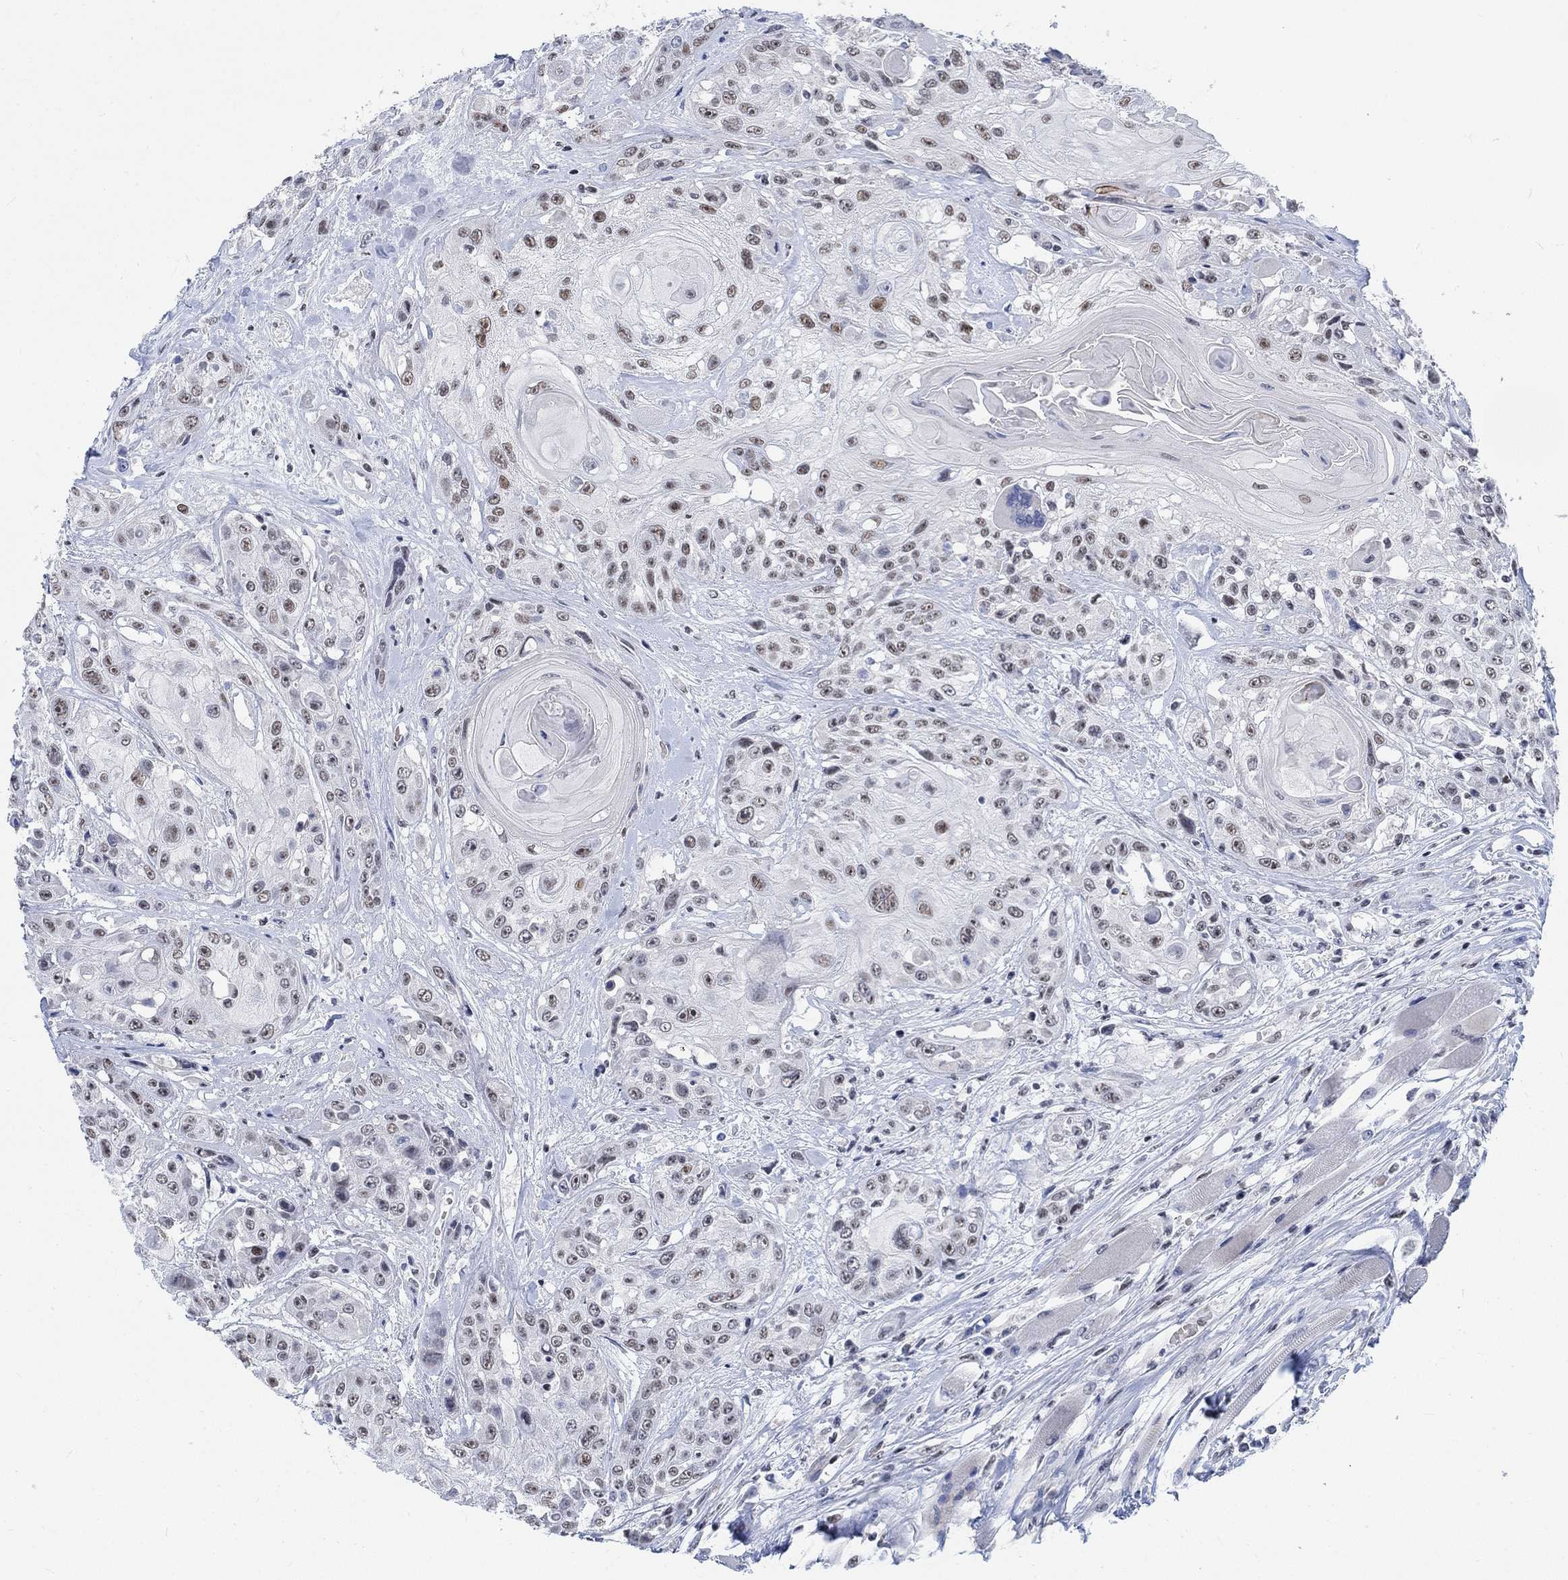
{"staining": {"intensity": "weak", "quantity": "25%-75%", "location": "nuclear"}, "tissue": "head and neck cancer", "cell_type": "Tumor cells", "image_type": "cancer", "snomed": [{"axis": "morphology", "description": "Squamous cell carcinoma, NOS"}, {"axis": "topography", "description": "Head-Neck"}], "caption": "Protein staining by immunohistochemistry reveals weak nuclear expression in about 25%-75% of tumor cells in head and neck cancer.", "gene": "KCNH8", "patient": {"sex": "female", "age": 59}}